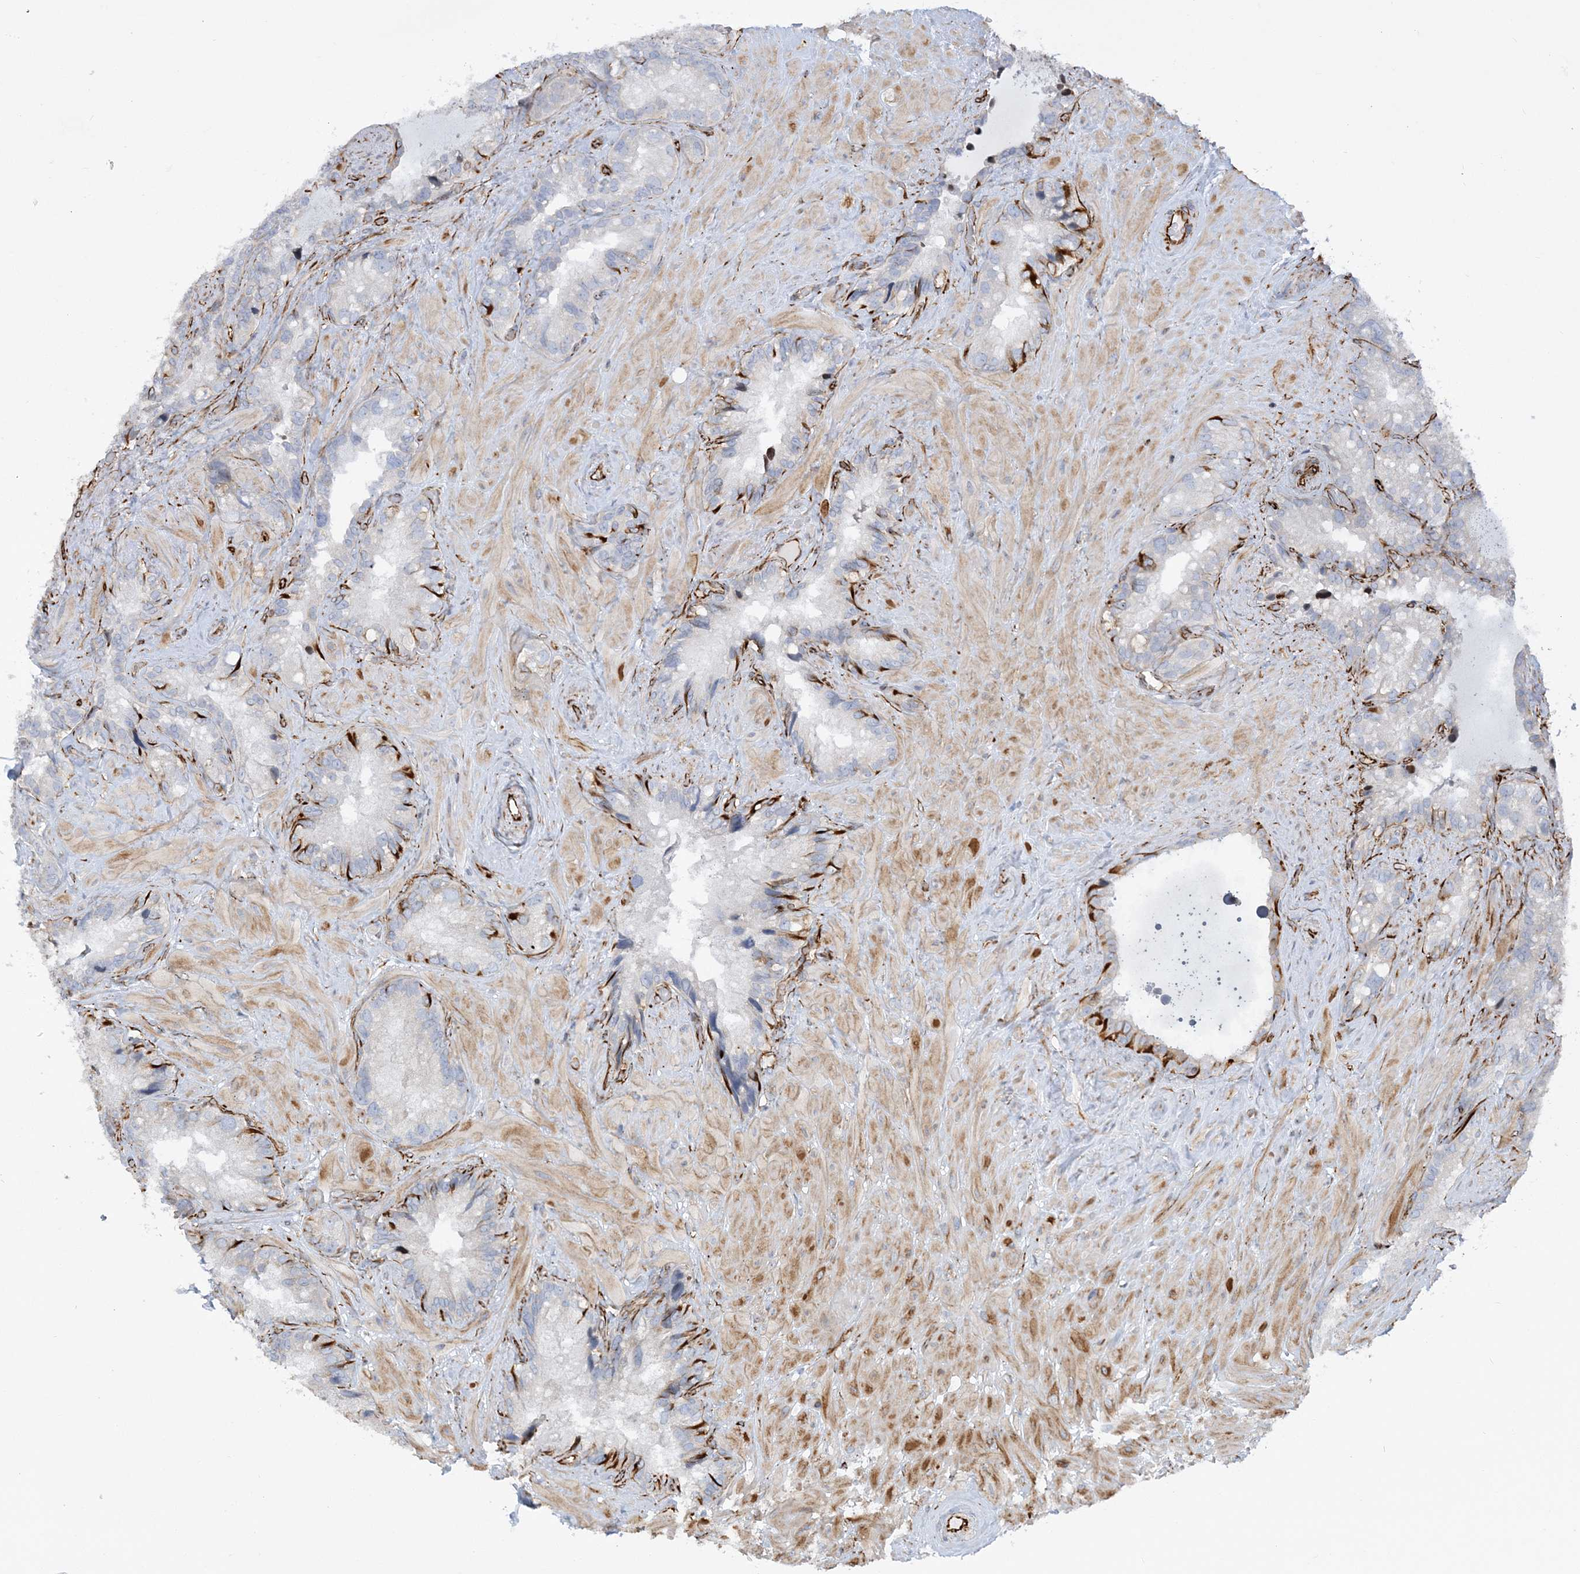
{"staining": {"intensity": "strong", "quantity": "<25%", "location": "cytoplasmic/membranous"}, "tissue": "seminal vesicle", "cell_type": "Glandular cells", "image_type": "normal", "snomed": [{"axis": "morphology", "description": "Normal tissue, NOS"}, {"axis": "topography", "description": "Prostate"}, {"axis": "topography", "description": "Seminal veicle"}], "caption": "Strong cytoplasmic/membranous protein expression is identified in approximately <25% of glandular cells in seminal vesicle. Using DAB (brown) and hematoxylin (blue) stains, captured at high magnification using brightfield microscopy.", "gene": "SCLT1", "patient": {"sex": "male", "age": 68}}